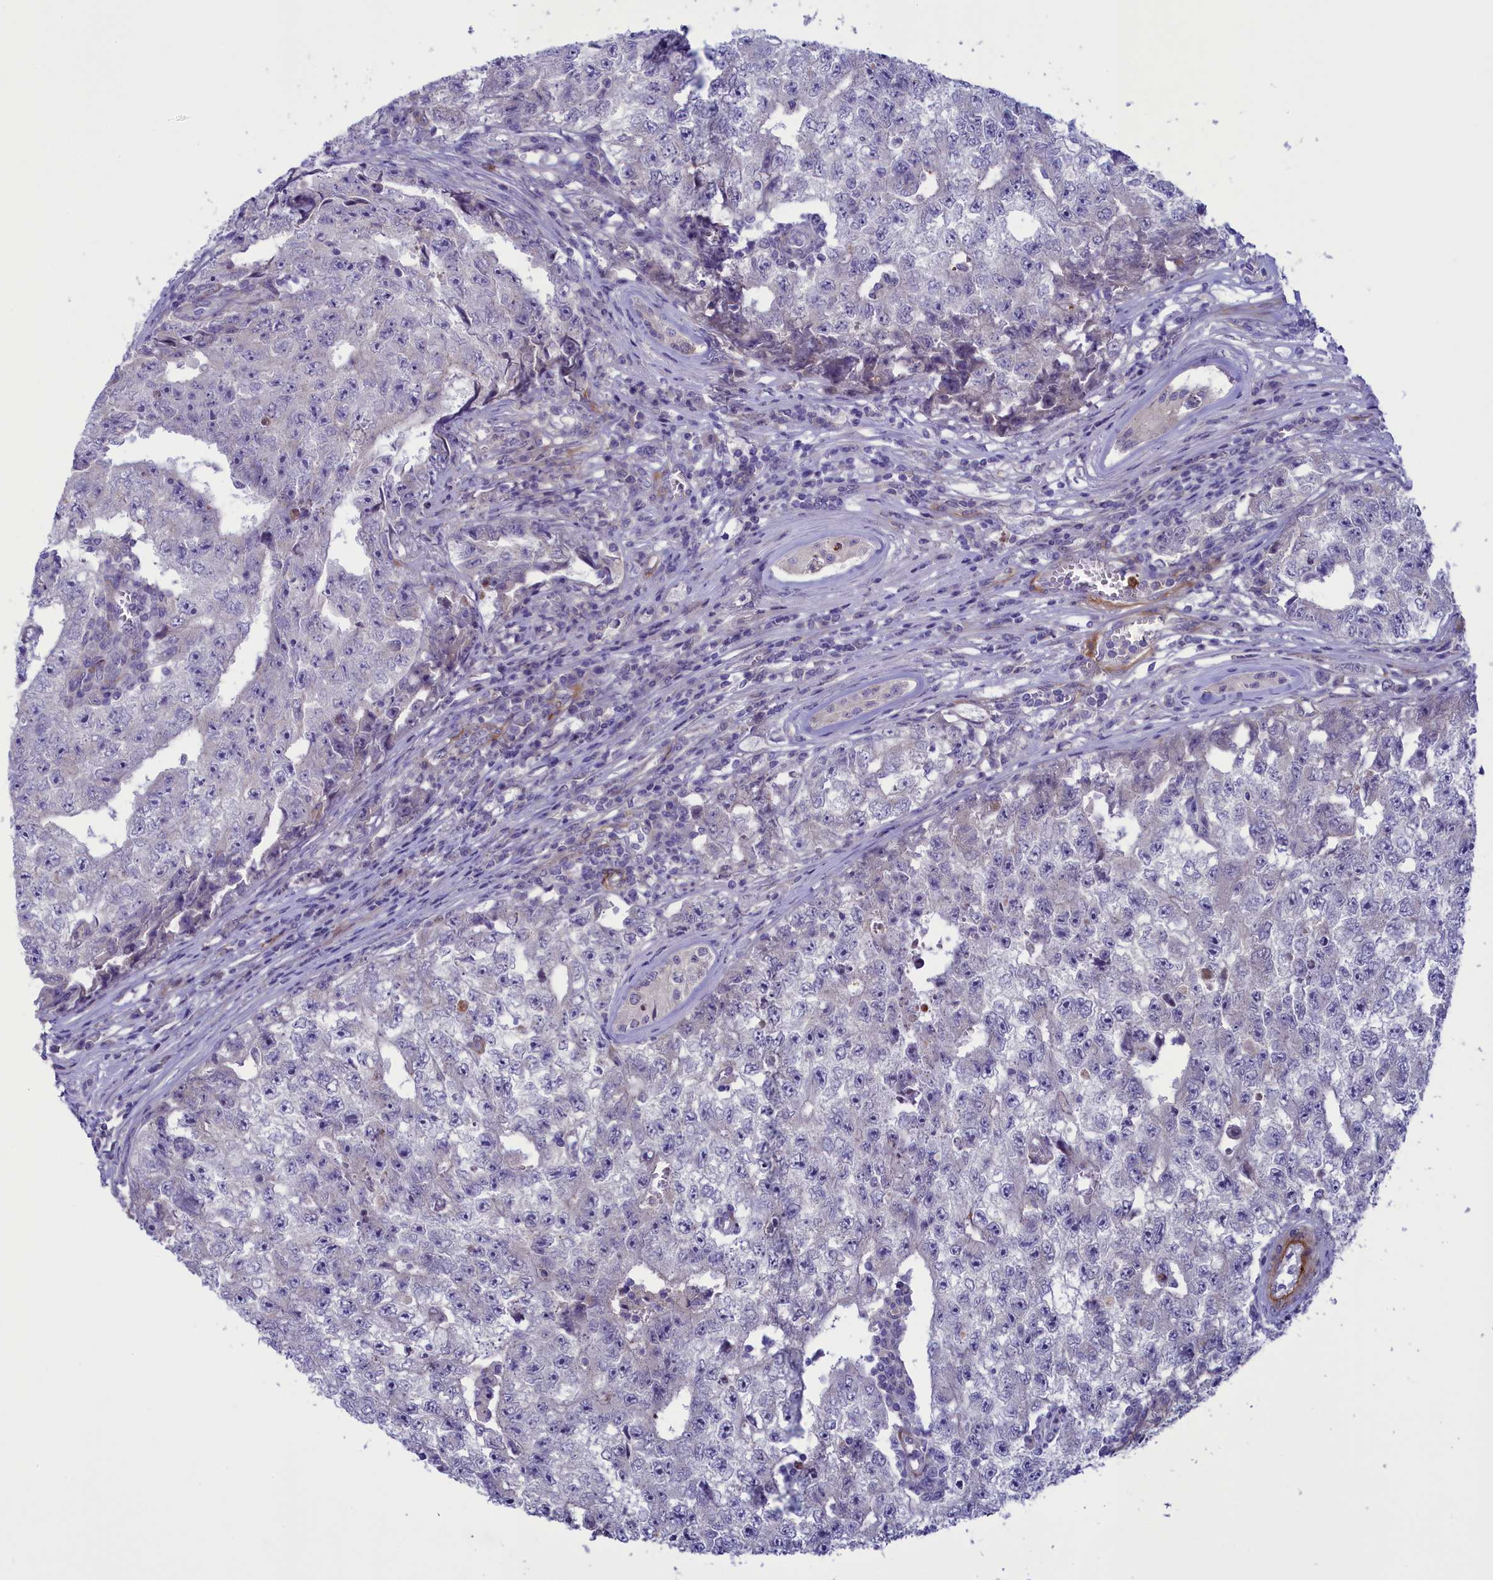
{"staining": {"intensity": "negative", "quantity": "none", "location": "none"}, "tissue": "testis cancer", "cell_type": "Tumor cells", "image_type": "cancer", "snomed": [{"axis": "morphology", "description": "Carcinoma, Embryonal, NOS"}, {"axis": "topography", "description": "Testis"}], "caption": "This photomicrograph is of testis cancer stained with immunohistochemistry to label a protein in brown with the nuclei are counter-stained blue. There is no expression in tumor cells.", "gene": "LOXL1", "patient": {"sex": "male", "age": 17}}